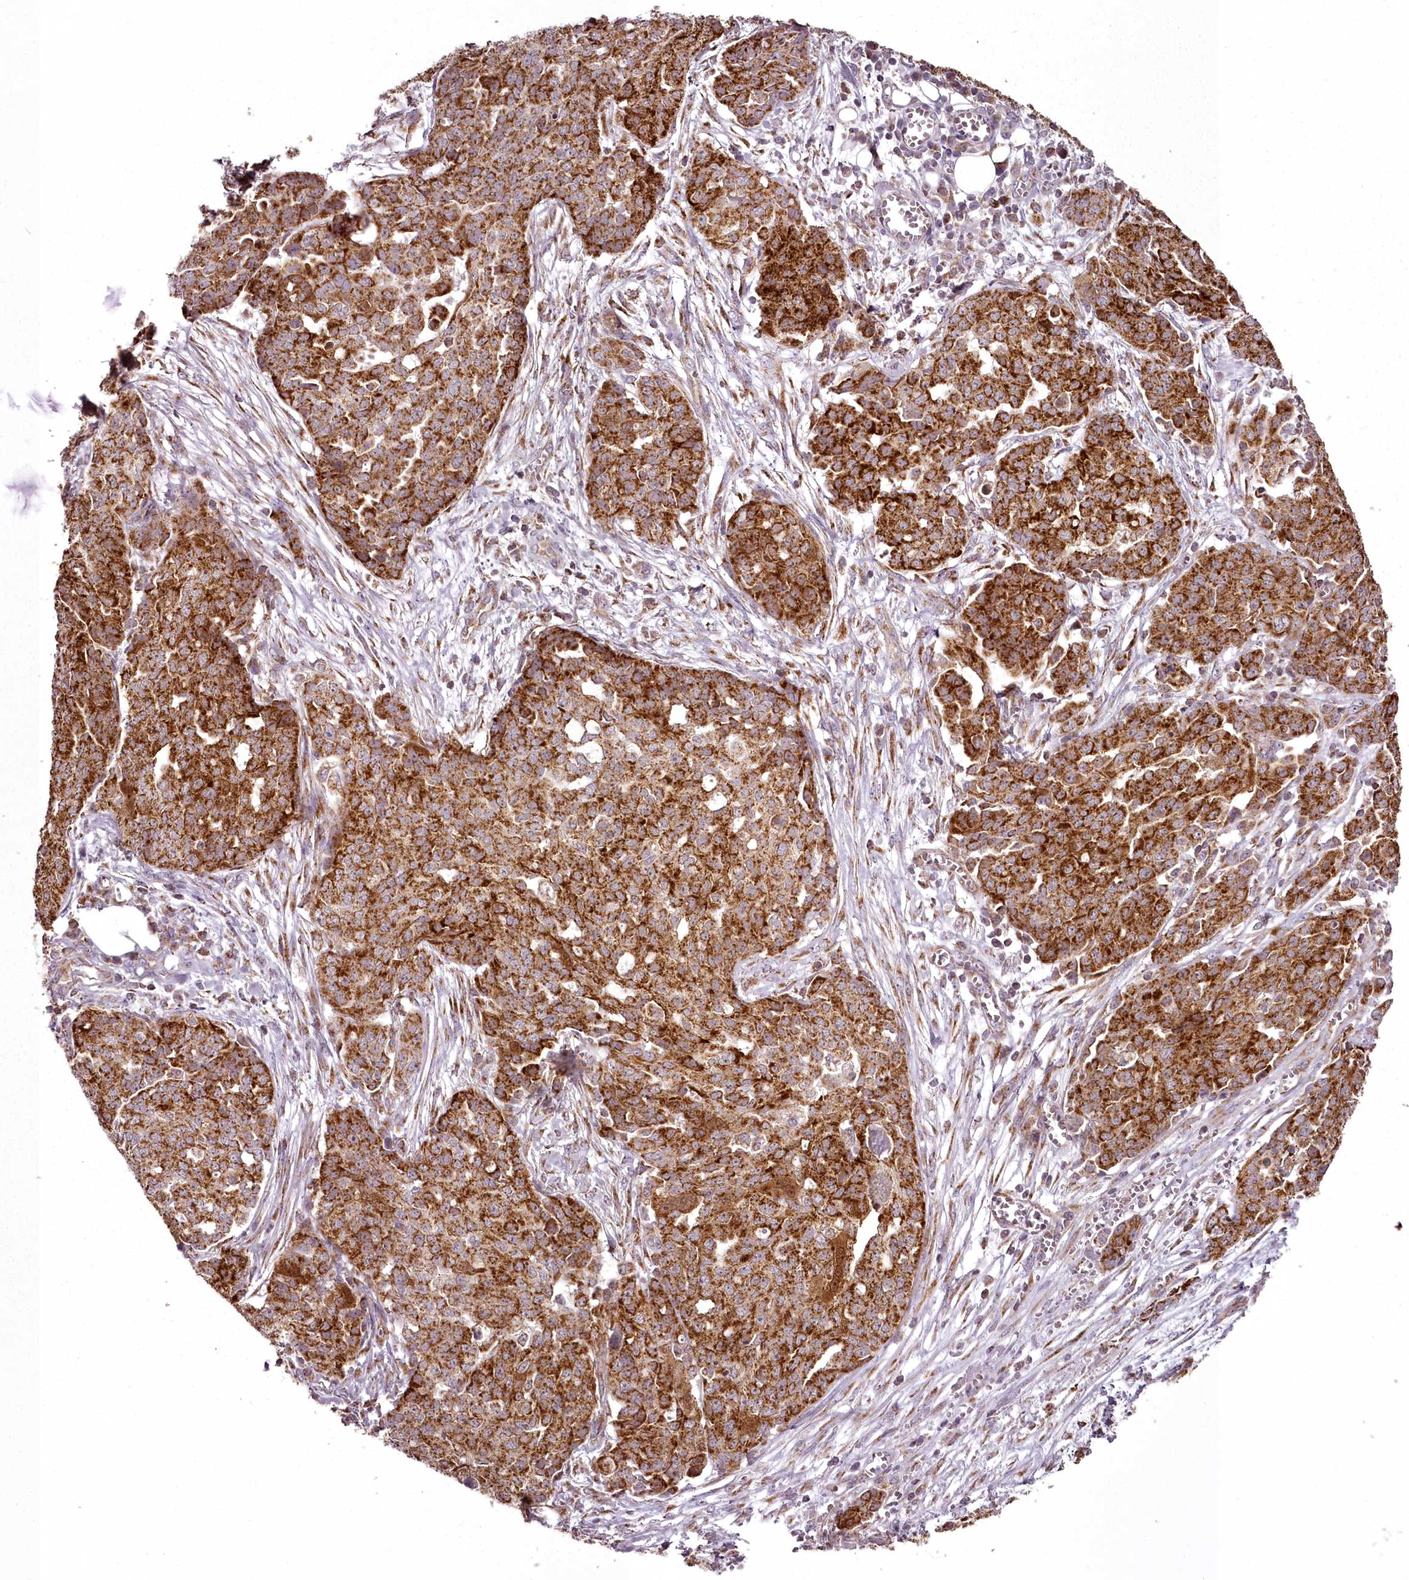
{"staining": {"intensity": "strong", "quantity": ">75%", "location": "cytoplasmic/membranous"}, "tissue": "ovarian cancer", "cell_type": "Tumor cells", "image_type": "cancer", "snomed": [{"axis": "morphology", "description": "Cystadenocarcinoma, serous, NOS"}, {"axis": "topography", "description": "Soft tissue"}, {"axis": "topography", "description": "Ovary"}], "caption": "Strong cytoplasmic/membranous expression is present in about >75% of tumor cells in ovarian cancer (serous cystadenocarcinoma).", "gene": "CHCHD2", "patient": {"sex": "female", "age": 57}}